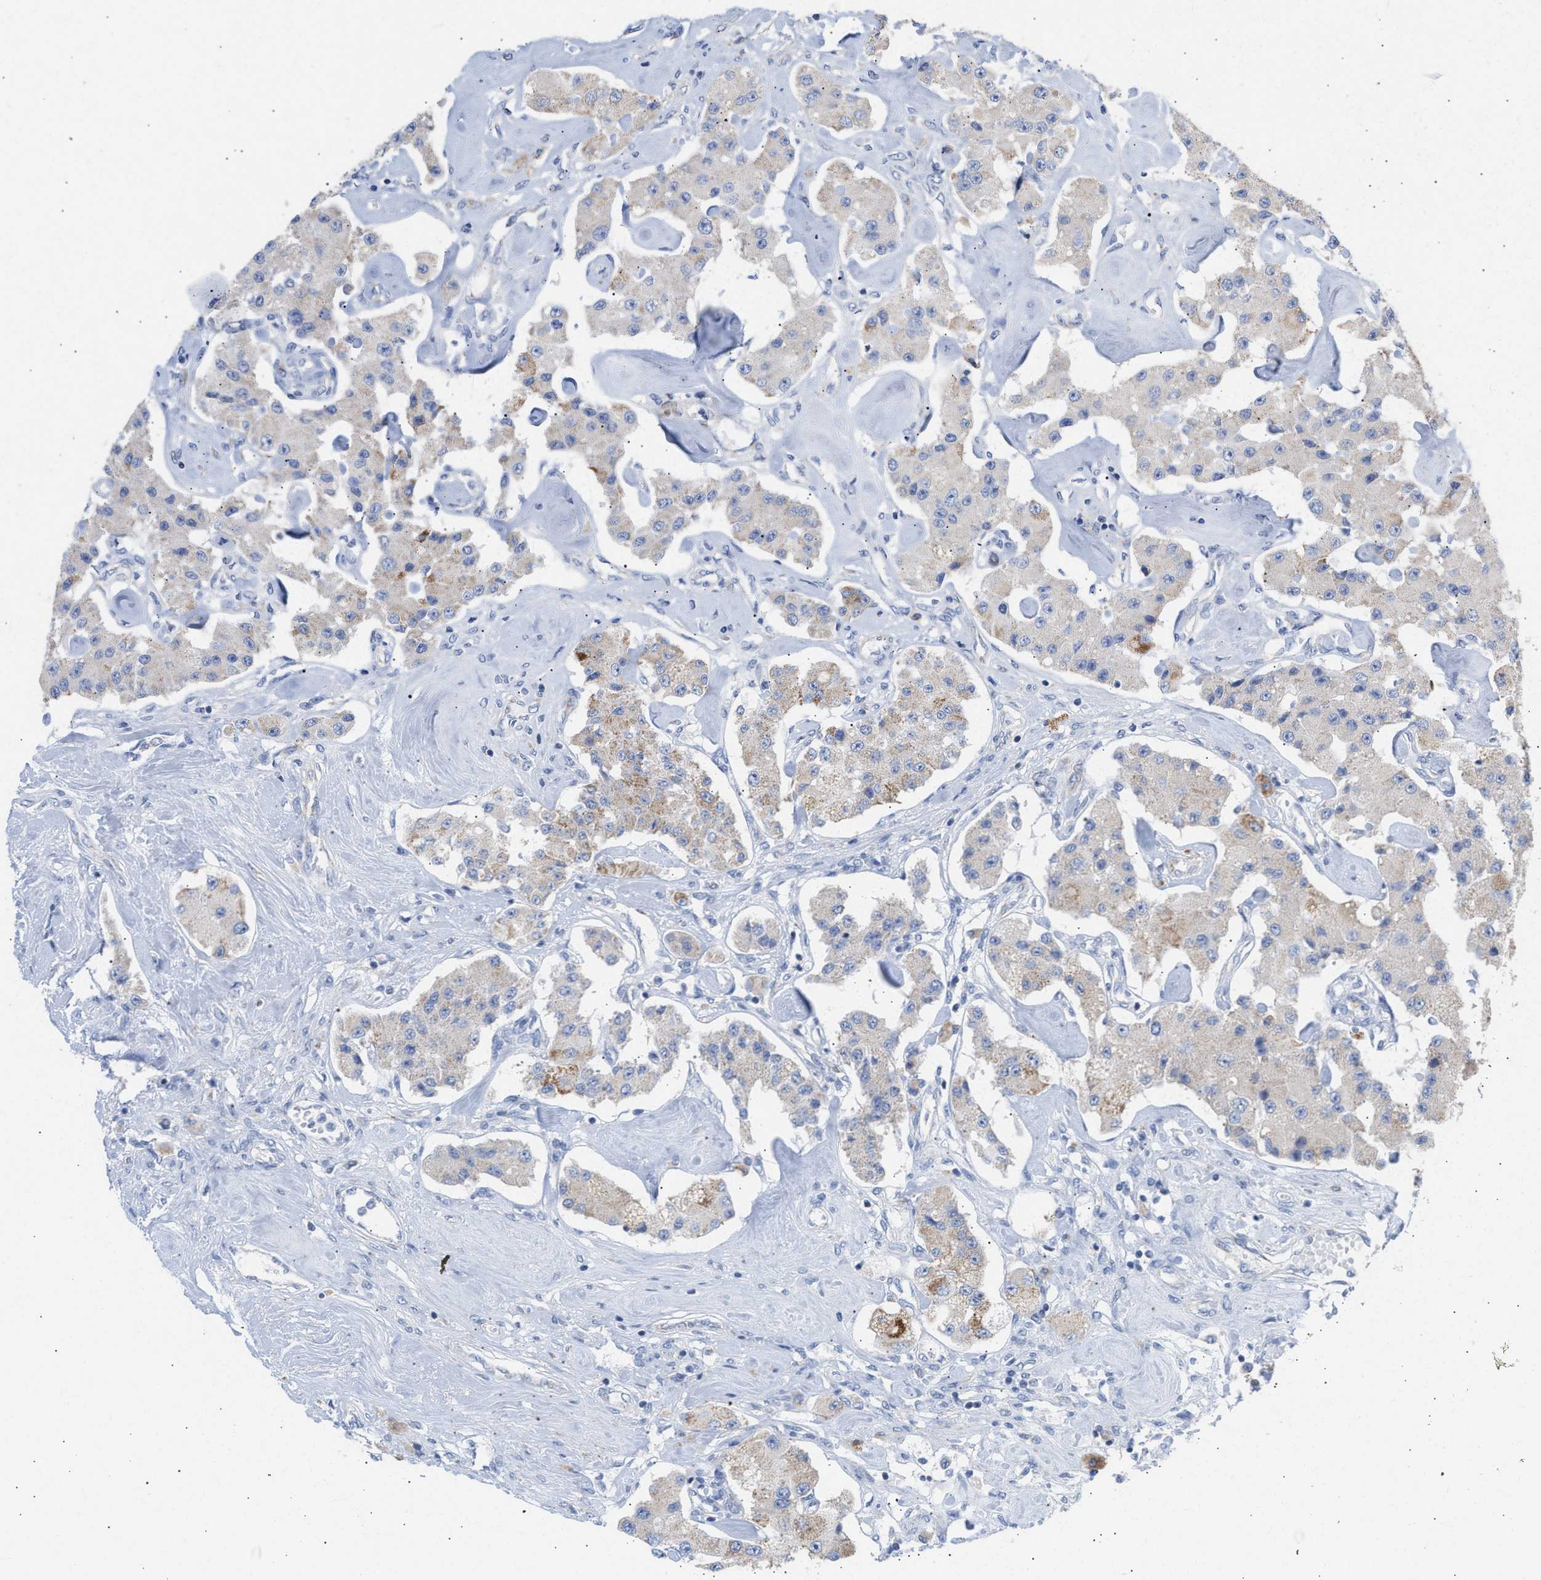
{"staining": {"intensity": "moderate", "quantity": "<25%", "location": "cytoplasmic/membranous"}, "tissue": "carcinoid", "cell_type": "Tumor cells", "image_type": "cancer", "snomed": [{"axis": "morphology", "description": "Carcinoid, malignant, NOS"}, {"axis": "topography", "description": "Pancreas"}], "caption": "This micrograph demonstrates immunohistochemistry (IHC) staining of malignant carcinoid, with low moderate cytoplasmic/membranous expression in approximately <25% of tumor cells.", "gene": "ACOT13", "patient": {"sex": "male", "age": 41}}